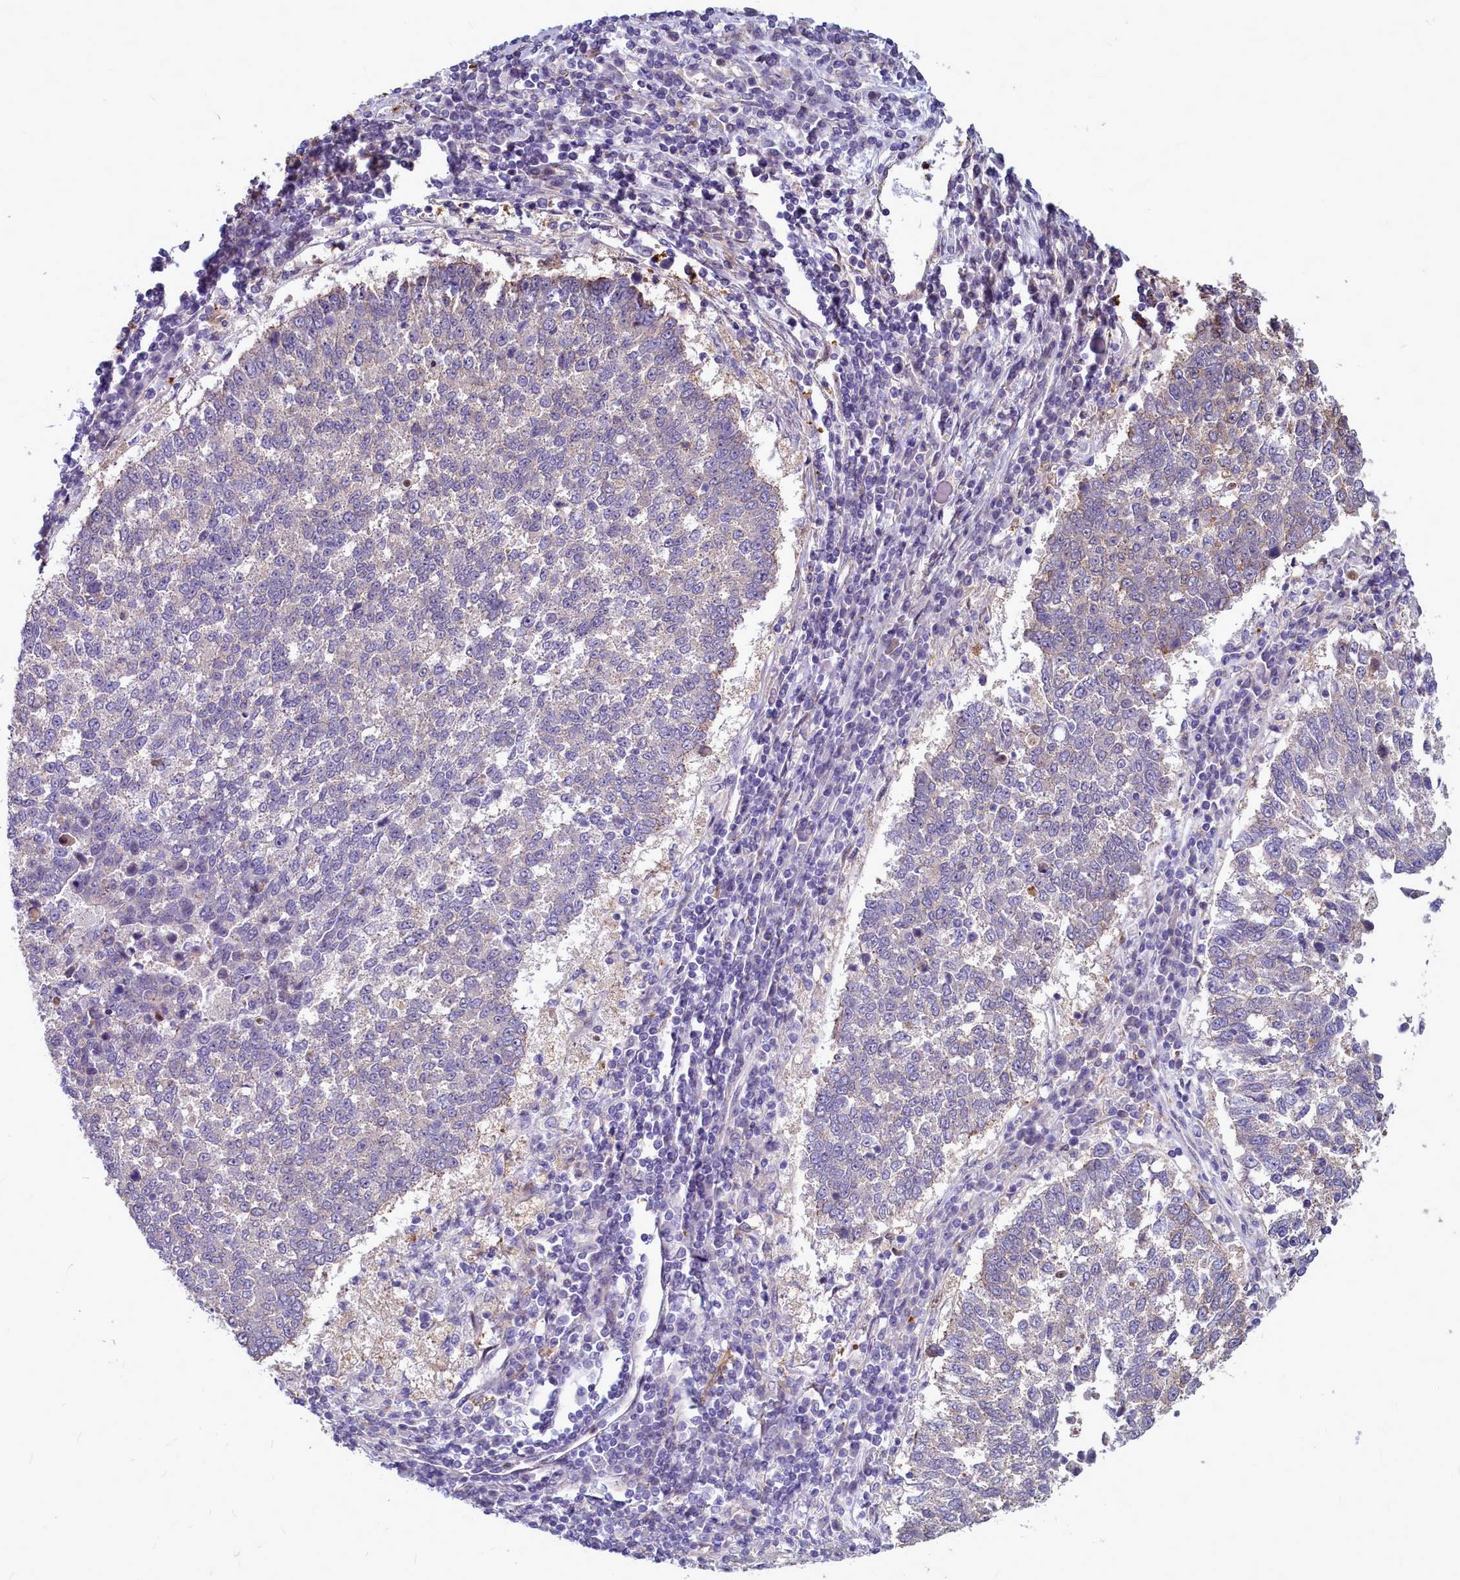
{"staining": {"intensity": "negative", "quantity": "none", "location": "none"}, "tissue": "lung cancer", "cell_type": "Tumor cells", "image_type": "cancer", "snomed": [{"axis": "morphology", "description": "Squamous cell carcinoma, NOS"}, {"axis": "topography", "description": "Lung"}], "caption": "Immunohistochemistry of lung cancer demonstrates no expression in tumor cells.", "gene": "TTC5", "patient": {"sex": "male", "age": 73}}